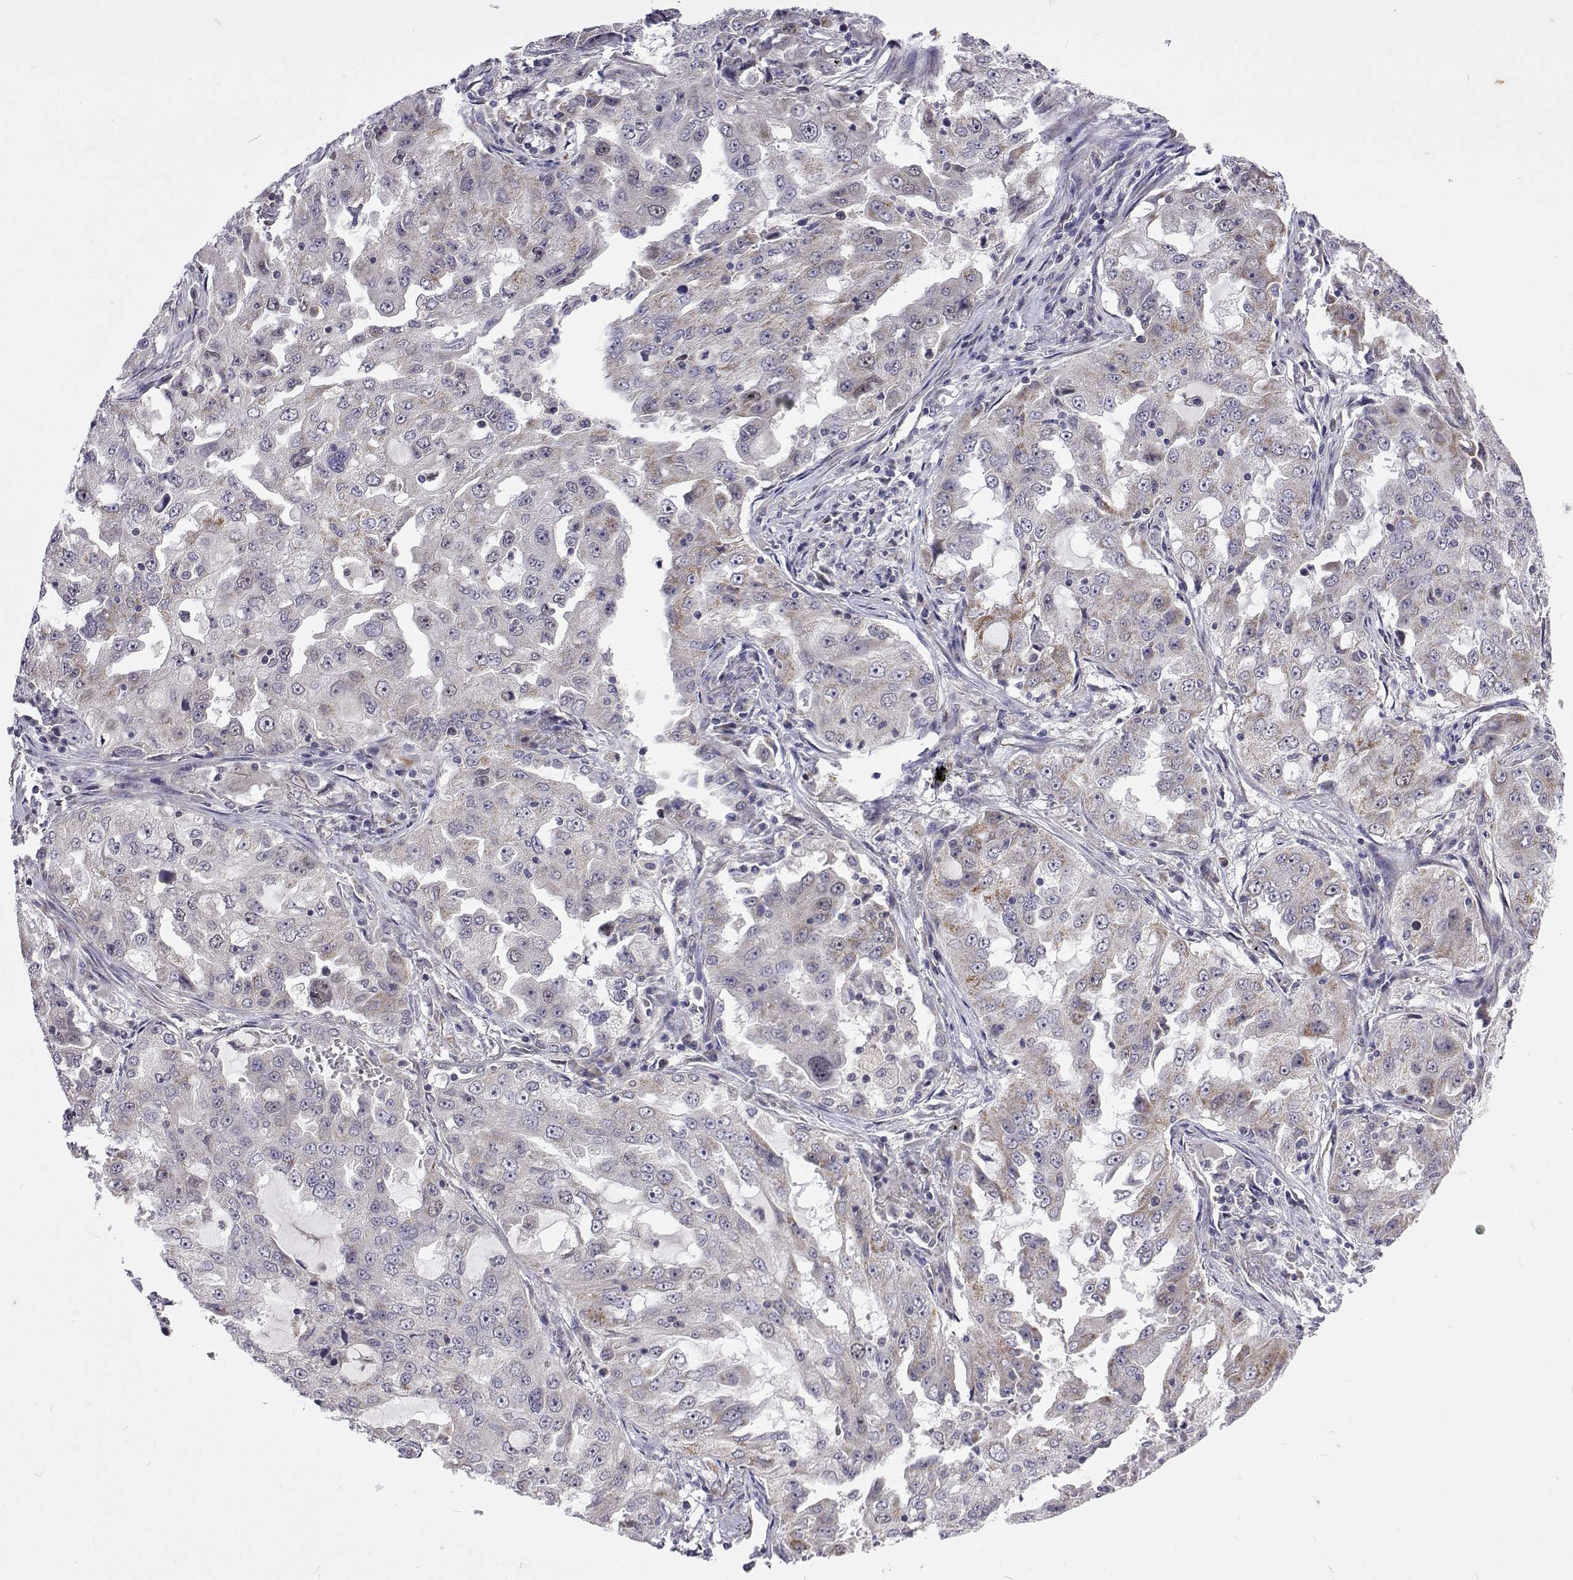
{"staining": {"intensity": "negative", "quantity": "none", "location": "none"}, "tissue": "lung cancer", "cell_type": "Tumor cells", "image_type": "cancer", "snomed": [{"axis": "morphology", "description": "Adenocarcinoma, NOS"}, {"axis": "topography", "description": "Lung"}], "caption": "Tumor cells are negative for brown protein staining in lung cancer (adenocarcinoma).", "gene": "DHTKD1", "patient": {"sex": "female", "age": 61}}